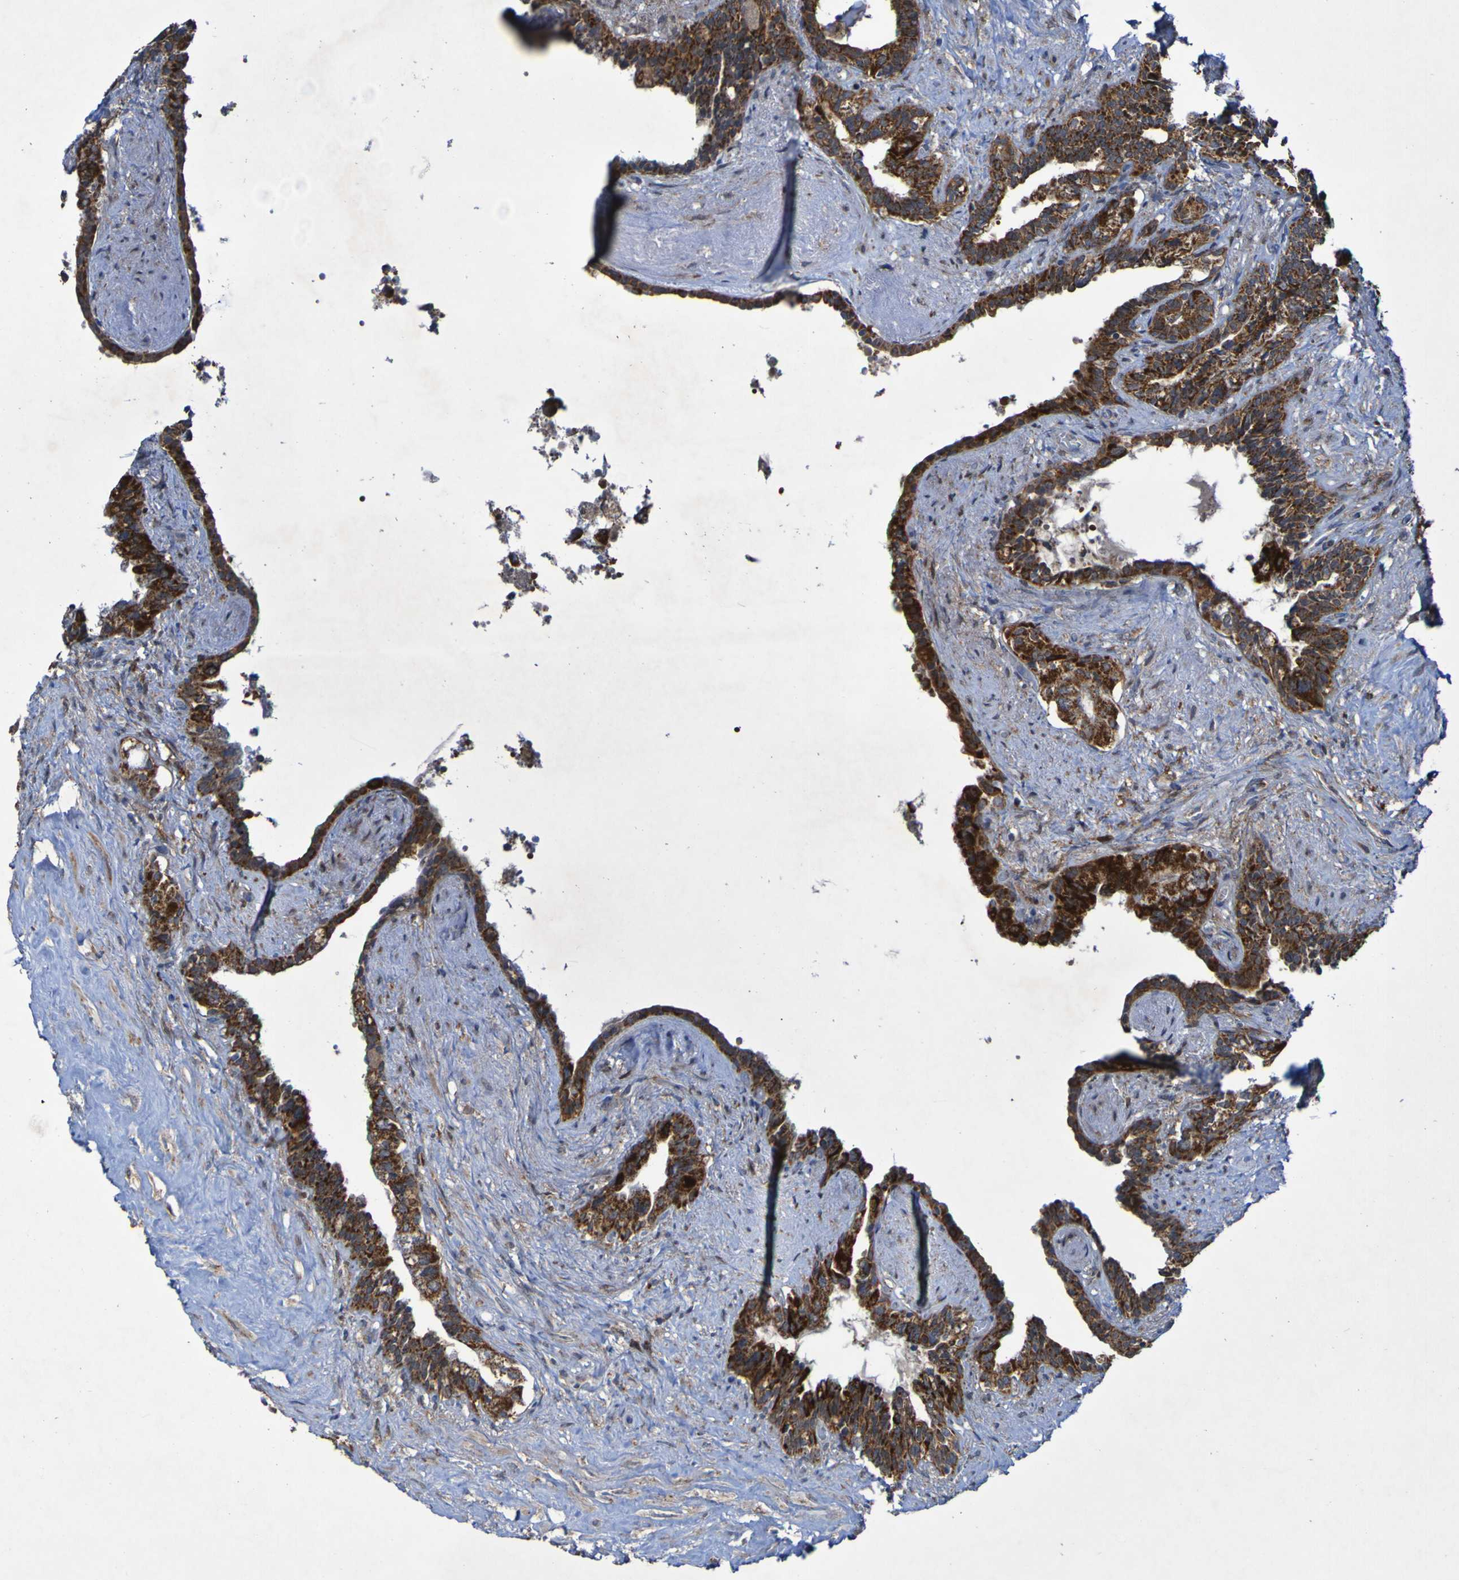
{"staining": {"intensity": "strong", "quantity": ">75%", "location": "cytoplasmic/membranous"}, "tissue": "seminal vesicle", "cell_type": "Glandular cells", "image_type": "normal", "snomed": [{"axis": "morphology", "description": "Normal tissue, NOS"}, {"axis": "topography", "description": "Seminal veicle"}], "caption": "Protein staining of normal seminal vesicle reveals strong cytoplasmic/membranous staining in approximately >75% of glandular cells. (DAB (3,3'-diaminobenzidine) IHC, brown staining for protein, blue staining for nuclei).", "gene": "CCDC51", "patient": {"sex": "male", "age": 63}}